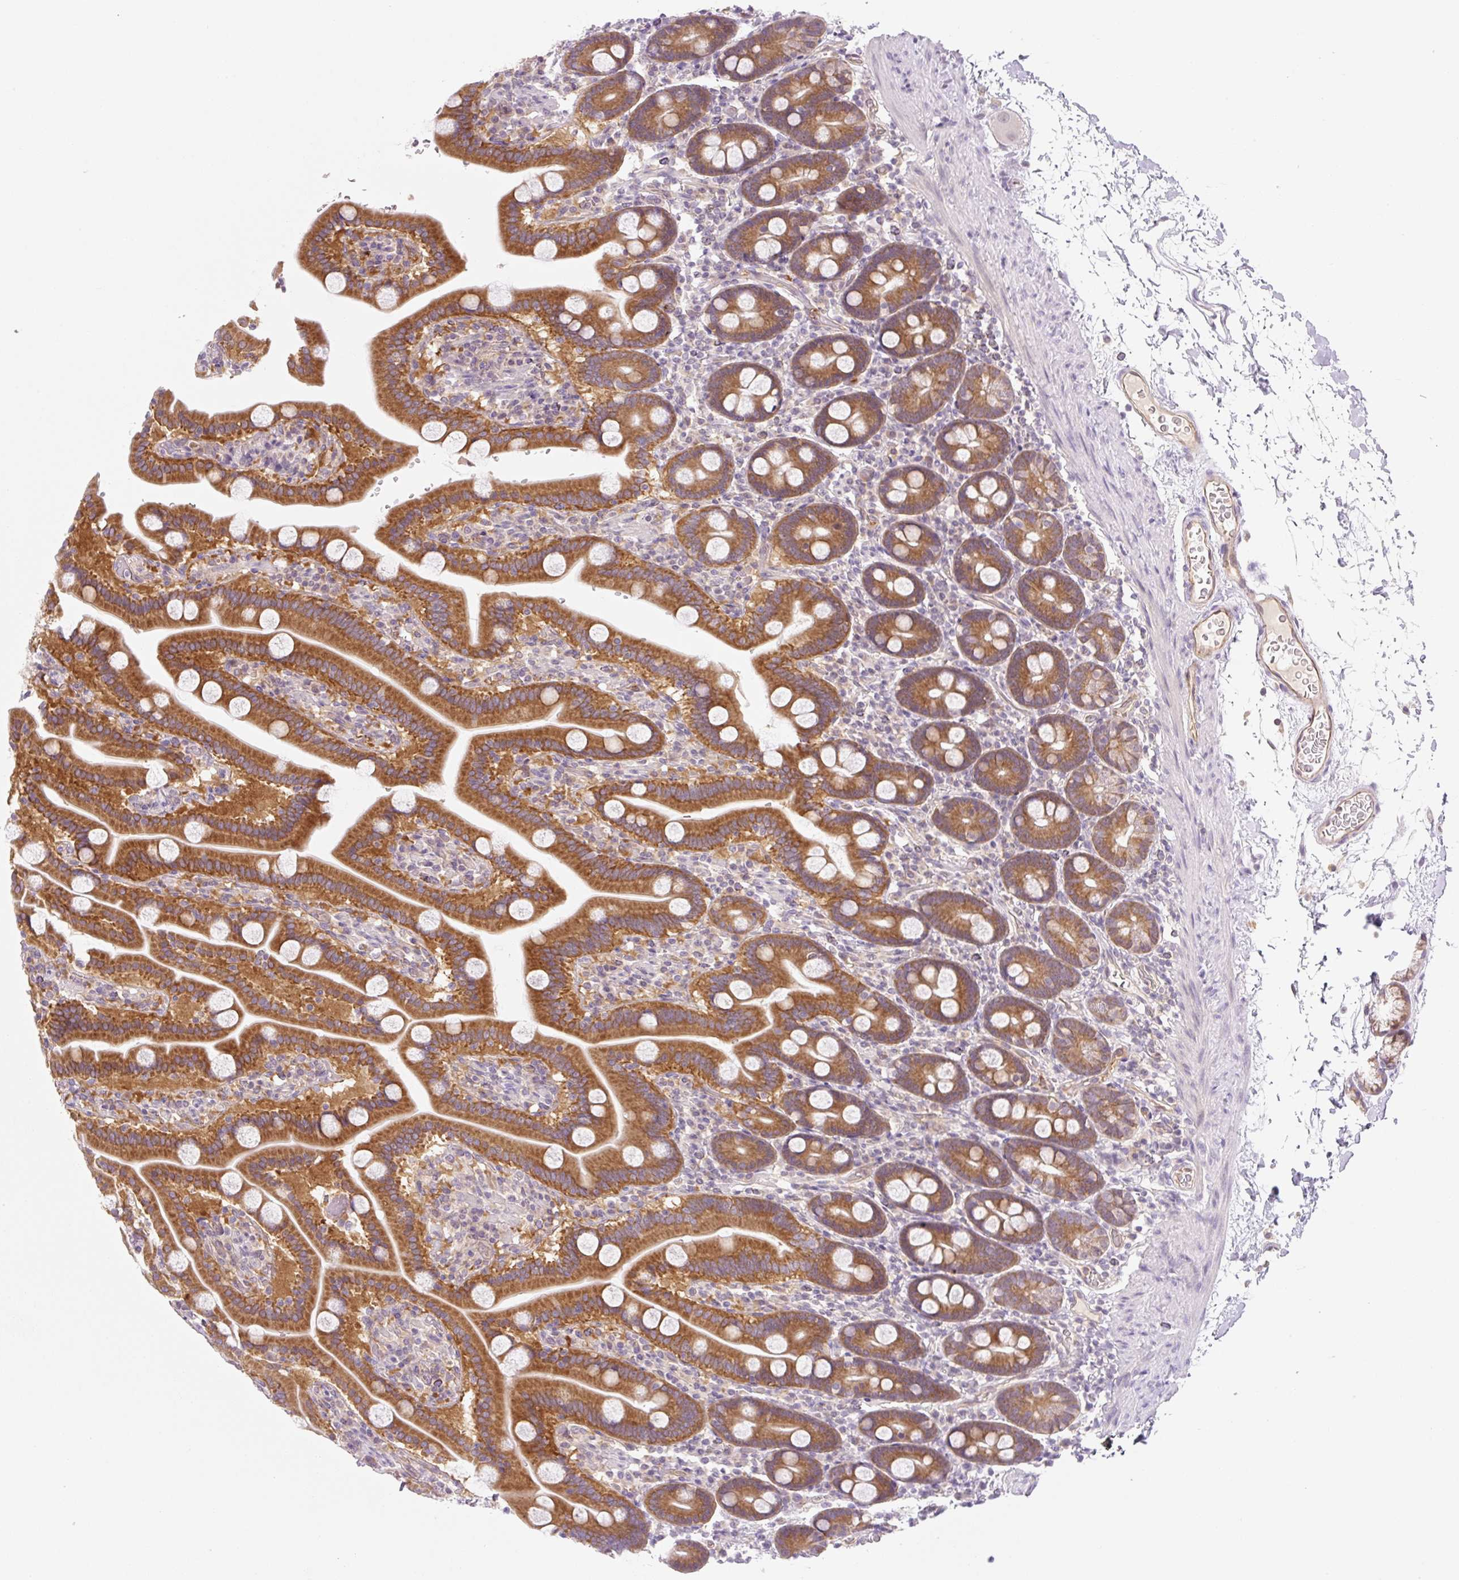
{"staining": {"intensity": "moderate", "quantity": ">75%", "location": "cytoplasmic/membranous"}, "tissue": "duodenum", "cell_type": "Glandular cells", "image_type": "normal", "snomed": [{"axis": "morphology", "description": "Normal tissue, NOS"}, {"axis": "topography", "description": "Duodenum"}], "caption": "High-power microscopy captured an immunohistochemistry image of benign duodenum, revealing moderate cytoplasmic/membranous positivity in about >75% of glandular cells.", "gene": "OMA1", "patient": {"sex": "male", "age": 55}}